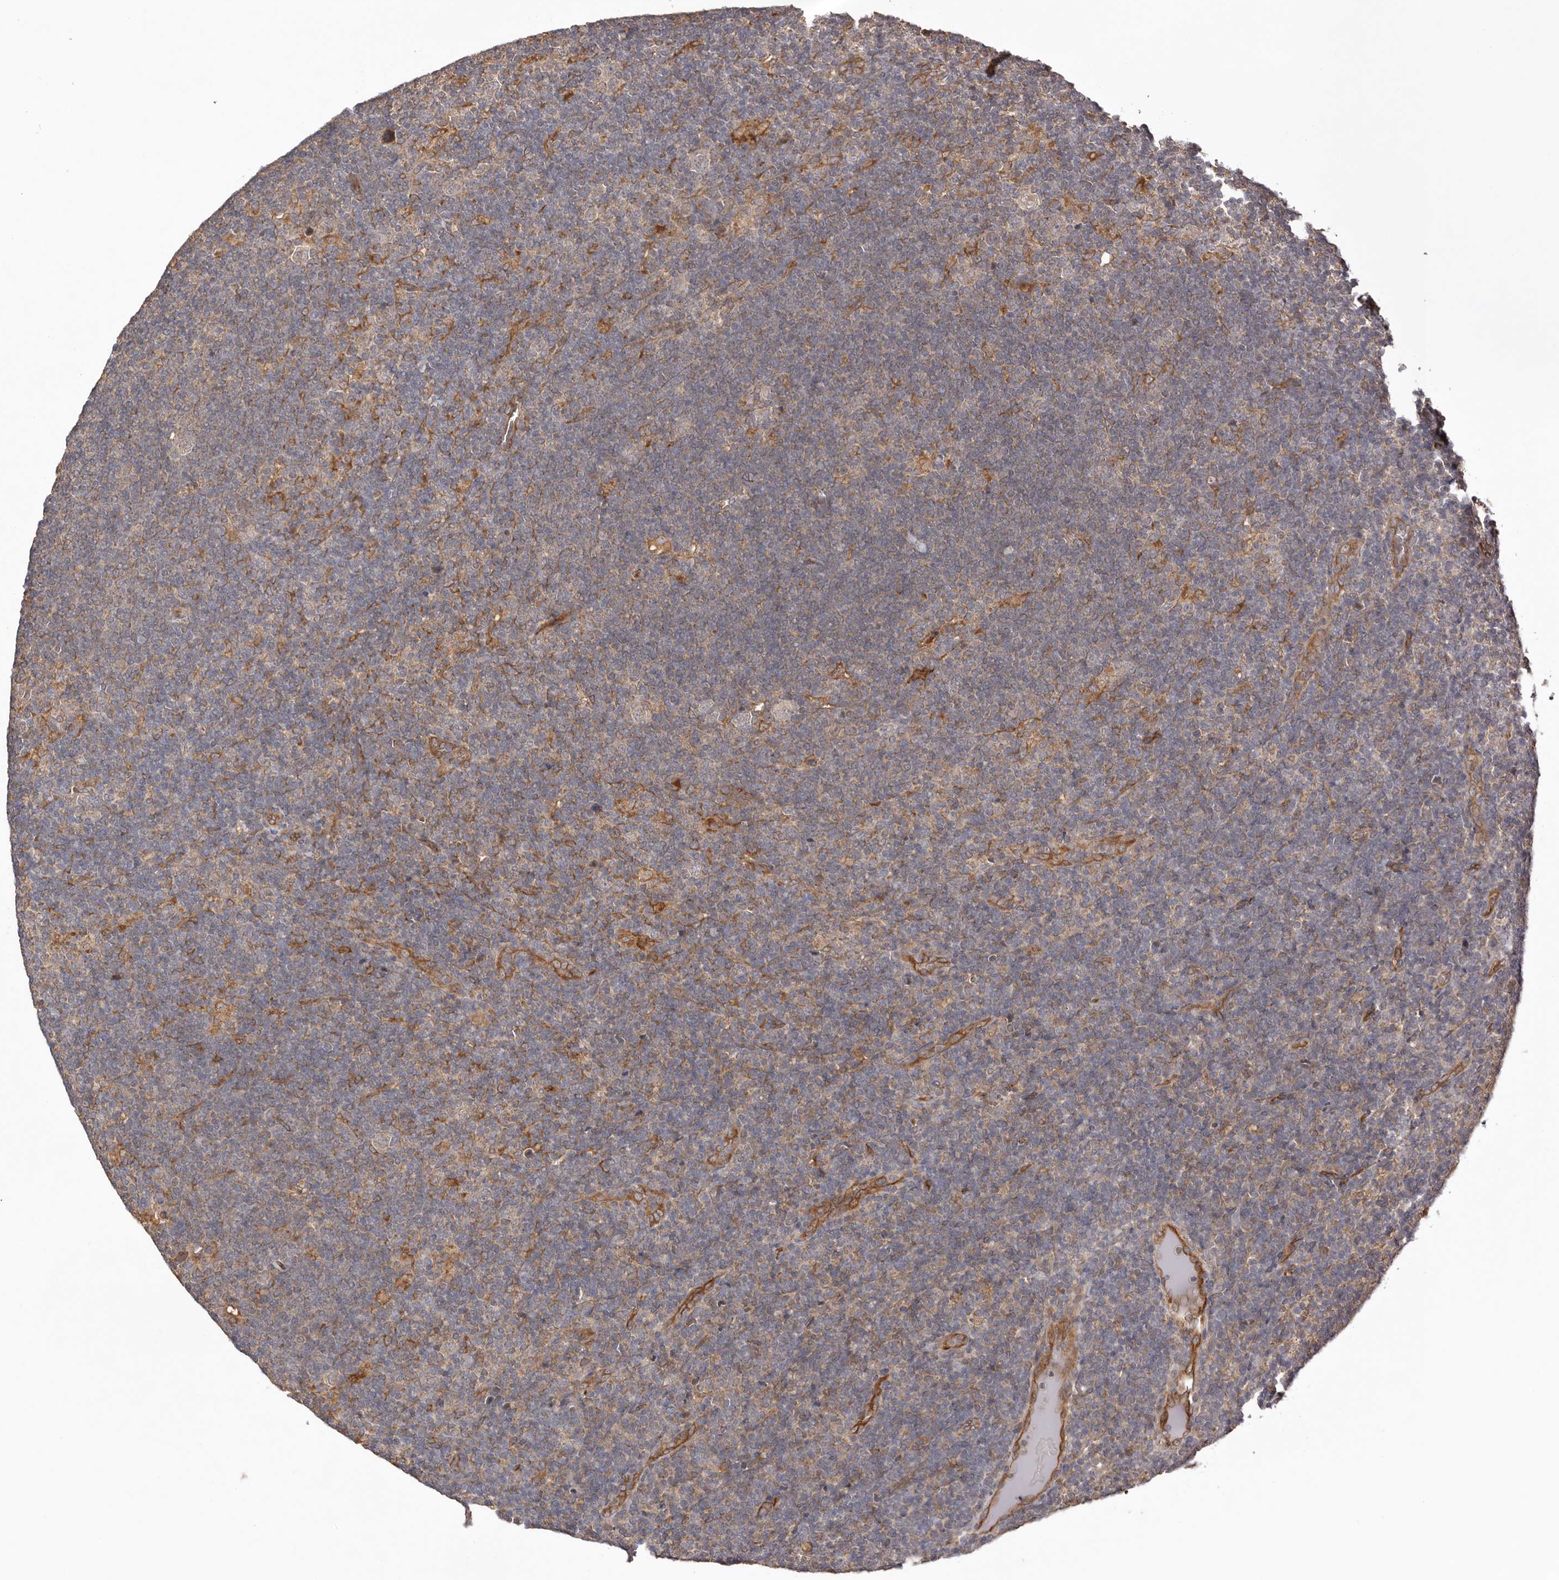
{"staining": {"intensity": "weak", "quantity": "<25%", "location": "cytoplasmic/membranous"}, "tissue": "lymphoma", "cell_type": "Tumor cells", "image_type": "cancer", "snomed": [{"axis": "morphology", "description": "Hodgkin's disease, NOS"}, {"axis": "topography", "description": "Lymph node"}], "caption": "This image is of lymphoma stained with immunohistochemistry (IHC) to label a protein in brown with the nuclei are counter-stained blue. There is no positivity in tumor cells. The staining is performed using DAB (3,3'-diaminobenzidine) brown chromogen with nuclei counter-stained in using hematoxylin.", "gene": "UBR2", "patient": {"sex": "female", "age": 57}}